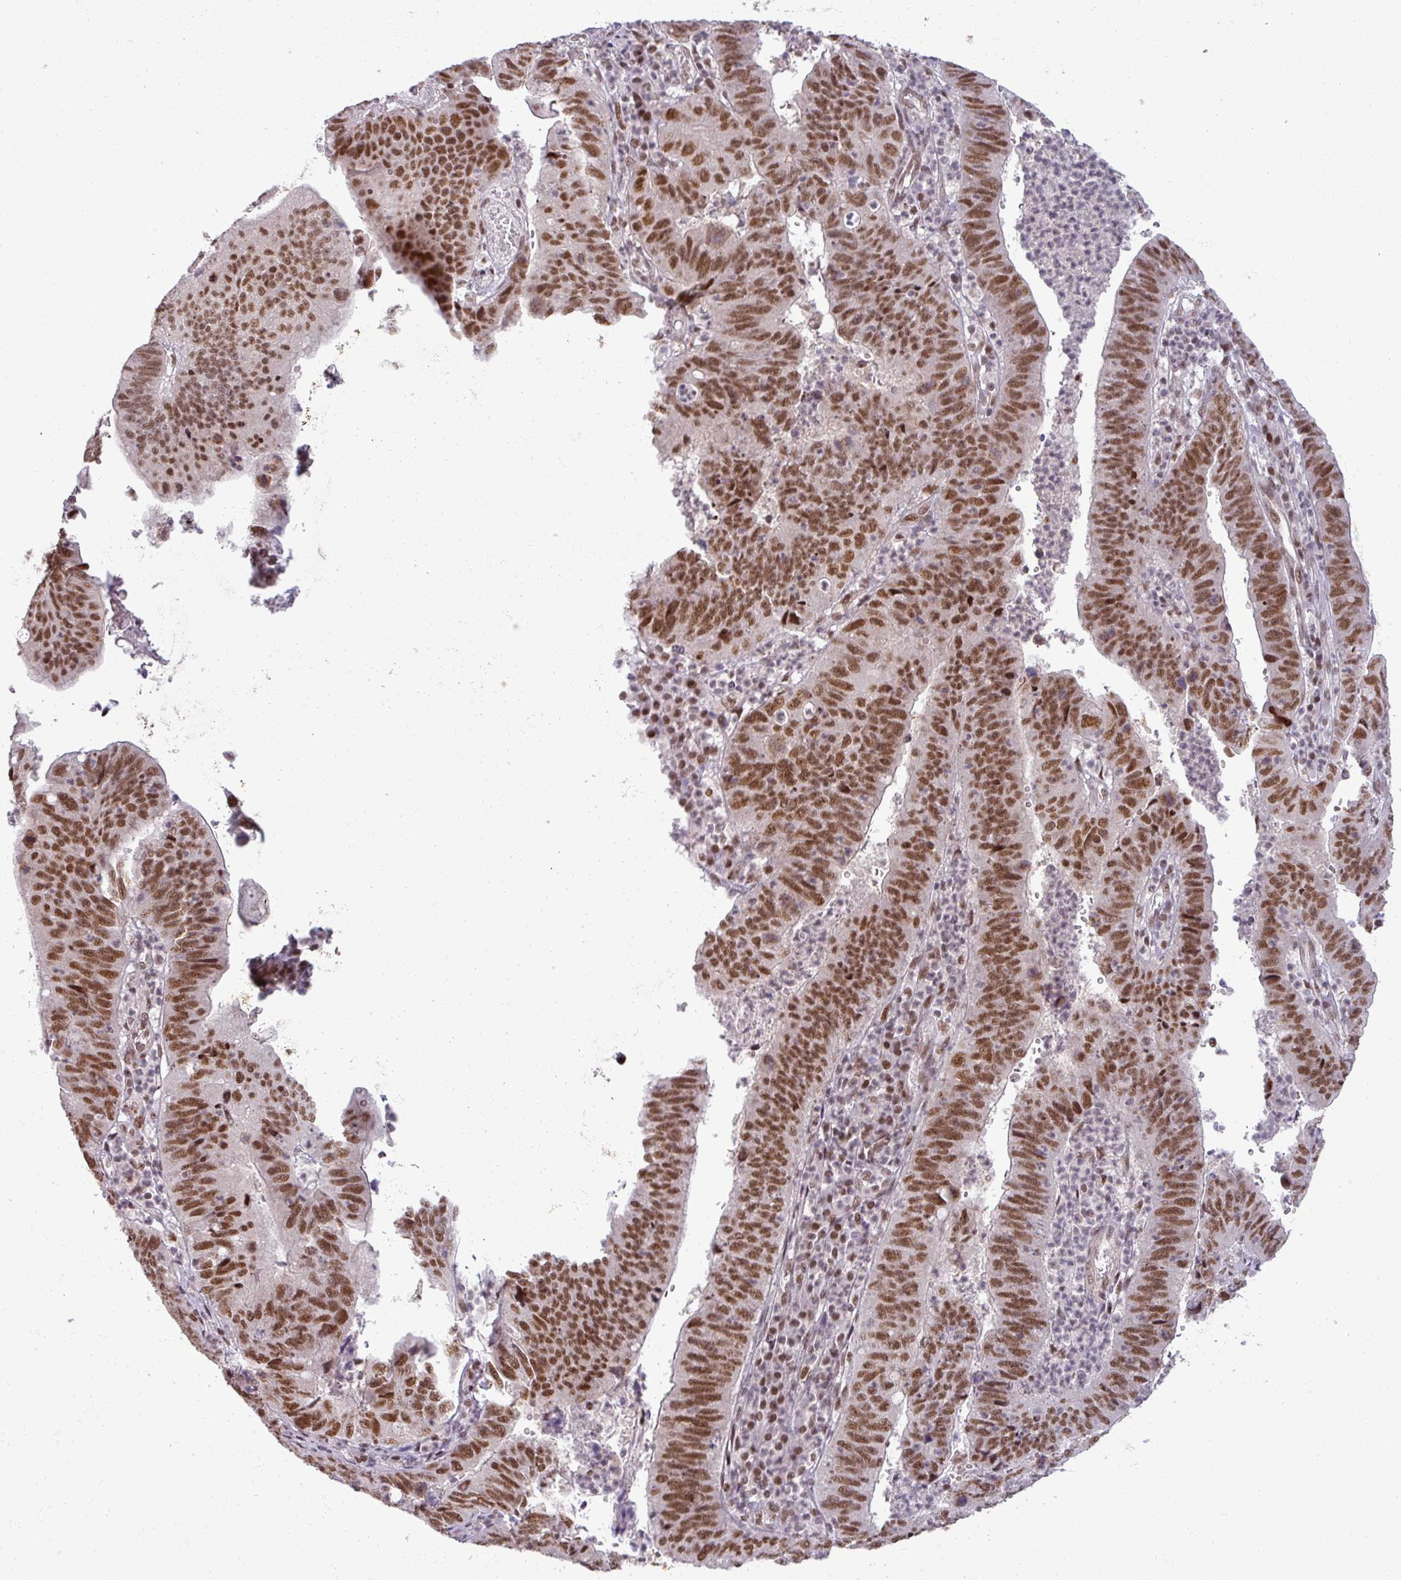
{"staining": {"intensity": "strong", "quantity": ">75%", "location": "nuclear"}, "tissue": "stomach cancer", "cell_type": "Tumor cells", "image_type": "cancer", "snomed": [{"axis": "morphology", "description": "Adenocarcinoma, NOS"}, {"axis": "topography", "description": "Stomach"}], "caption": "Immunohistochemistry (IHC) (DAB (3,3'-diaminobenzidine)) staining of human adenocarcinoma (stomach) demonstrates strong nuclear protein positivity in approximately >75% of tumor cells.", "gene": "PTPN20", "patient": {"sex": "male", "age": 59}}